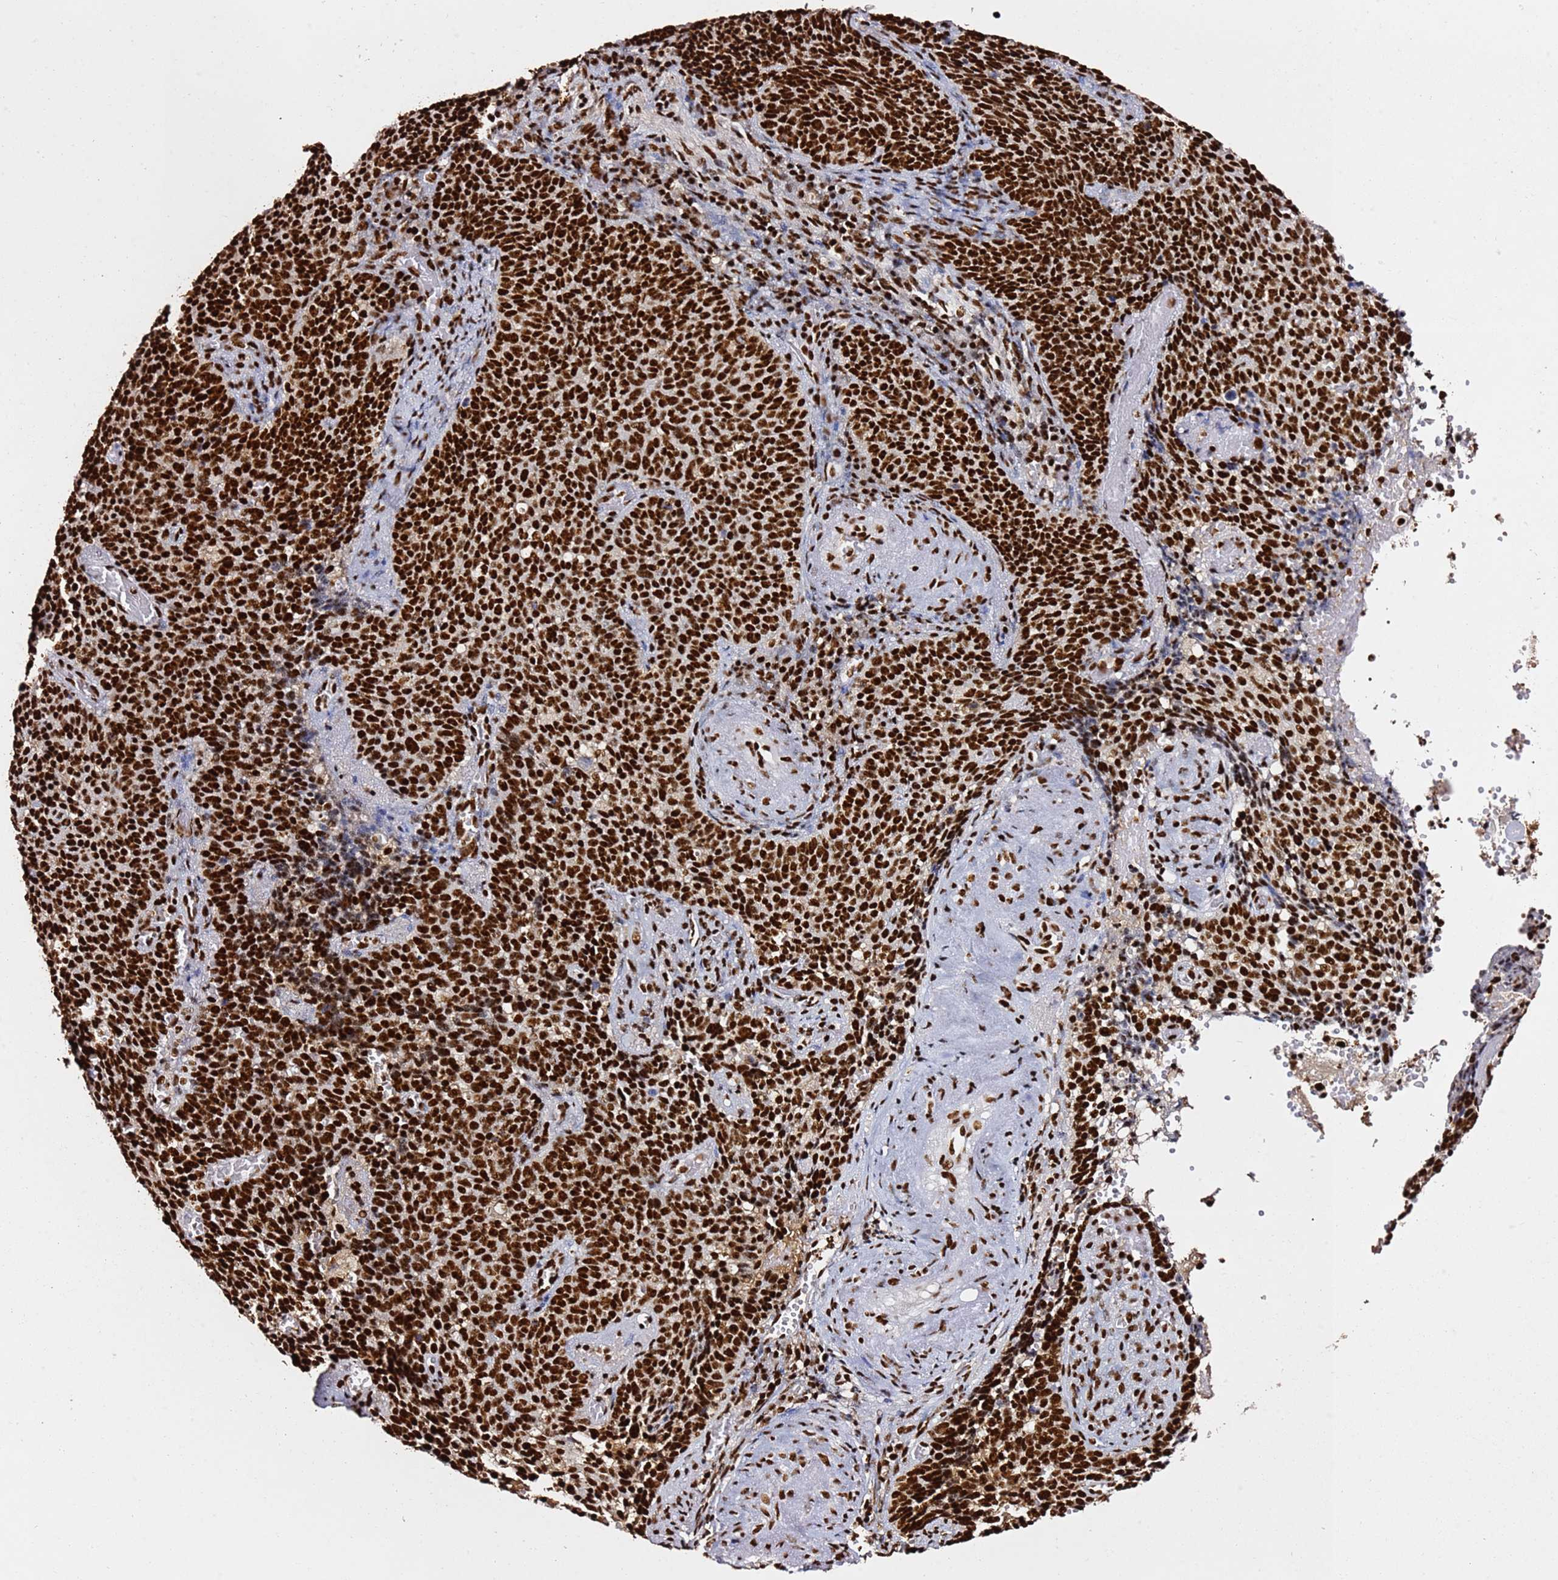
{"staining": {"intensity": "strong", "quantity": ">75%", "location": "nuclear"}, "tissue": "cervical cancer", "cell_type": "Tumor cells", "image_type": "cancer", "snomed": [{"axis": "morphology", "description": "Normal tissue, NOS"}, {"axis": "morphology", "description": "Squamous cell carcinoma, NOS"}, {"axis": "topography", "description": "Cervix"}], "caption": "This is a photomicrograph of immunohistochemistry staining of cervical squamous cell carcinoma, which shows strong positivity in the nuclear of tumor cells.", "gene": "C6orf226", "patient": {"sex": "female", "age": 39}}